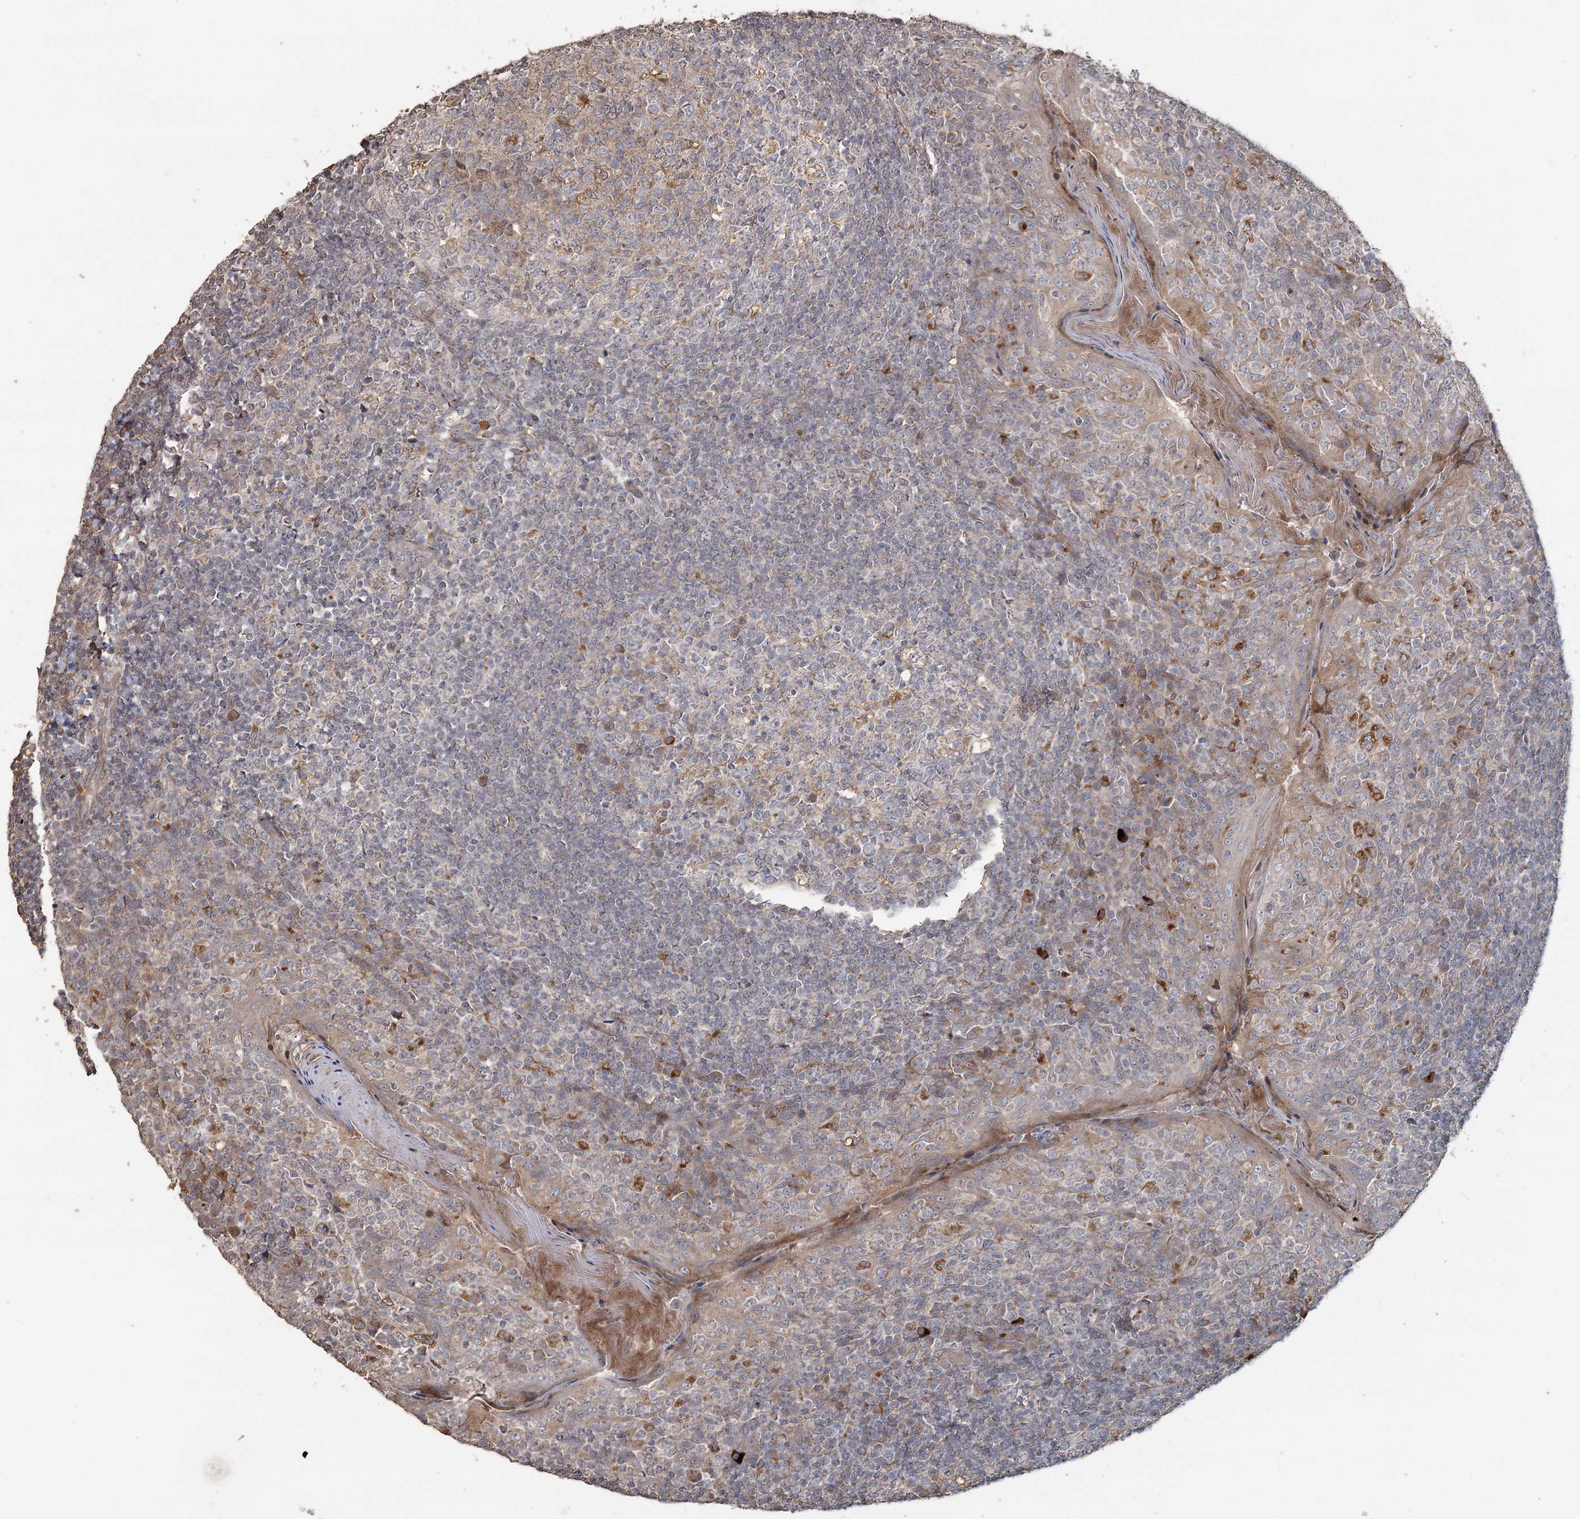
{"staining": {"intensity": "moderate", "quantity": "<25%", "location": "nuclear"}, "tissue": "tonsil", "cell_type": "Germinal center cells", "image_type": "normal", "snomed": [{"axis": "morphology", "description": "Normal tissue, NOS"}, {"axis": "topography", "description": "Tonsil"}], "caption": "A low amount of moderate nuclear staining is identified in about <25% of germinal center cells in normal tonsil.", "gene": "OBSL1", "patient": {"sex": "female", "age": 19}}